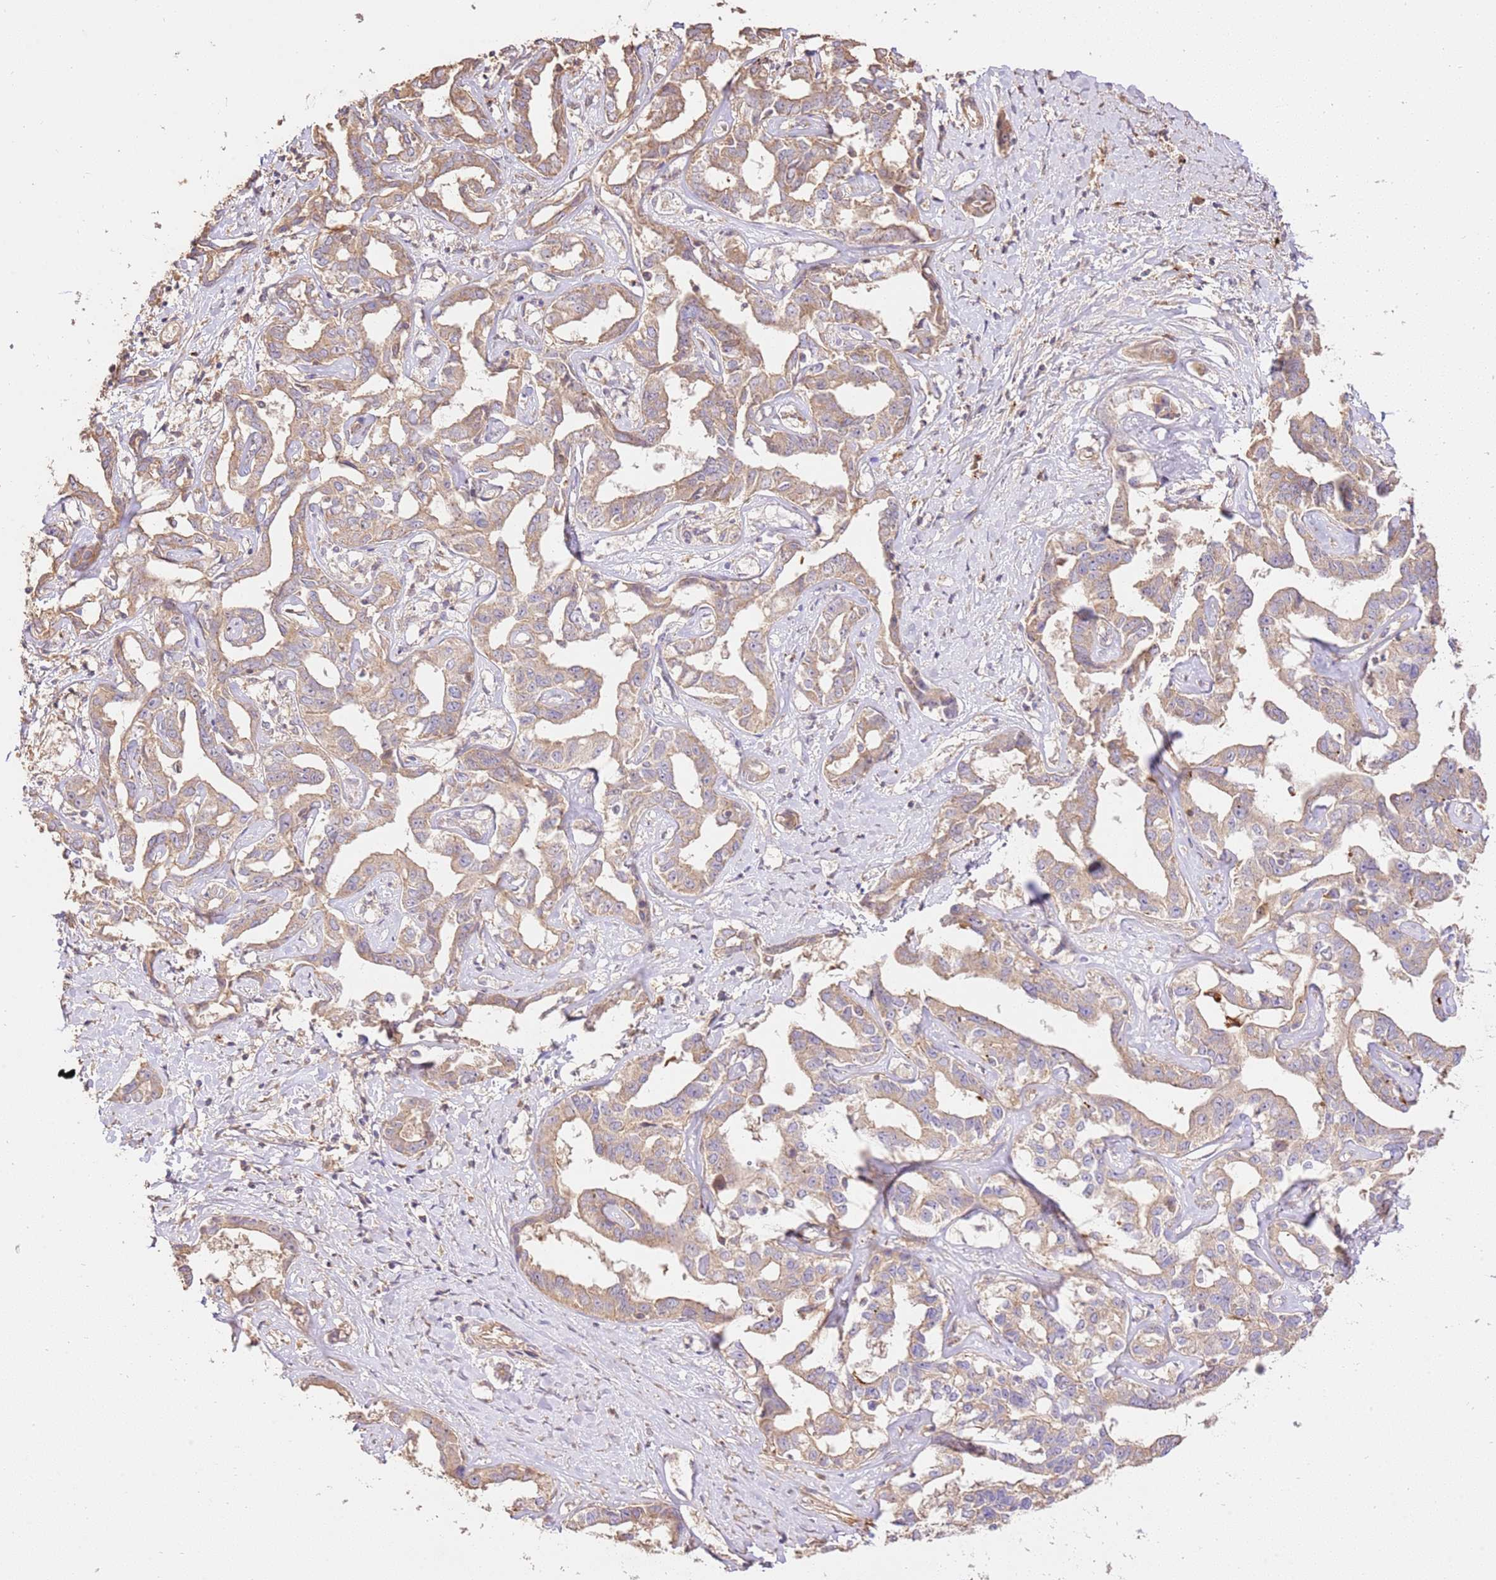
{"staining": {"intensity": "weak", "quantity": ">75%", "location": "cytoplasmic/membranous"}, "tissue": "liver cancer", "cell_type": "Tumor cells", "image_type": "cancer", "snomed": [{"axis": "morphology", "description": "Cholangiocarcinoma"}, {"axis": "topography", "description": "Liver"}], "caption": "There is low levels of weak cytoplasmic/membranous positivity in tumor cells of liver cholangiocarcinoma, as demonstrated by immunohistochemical staining (brown color).", "gene": "CEP55", "patient": {"sex": "male", "age": 59}}